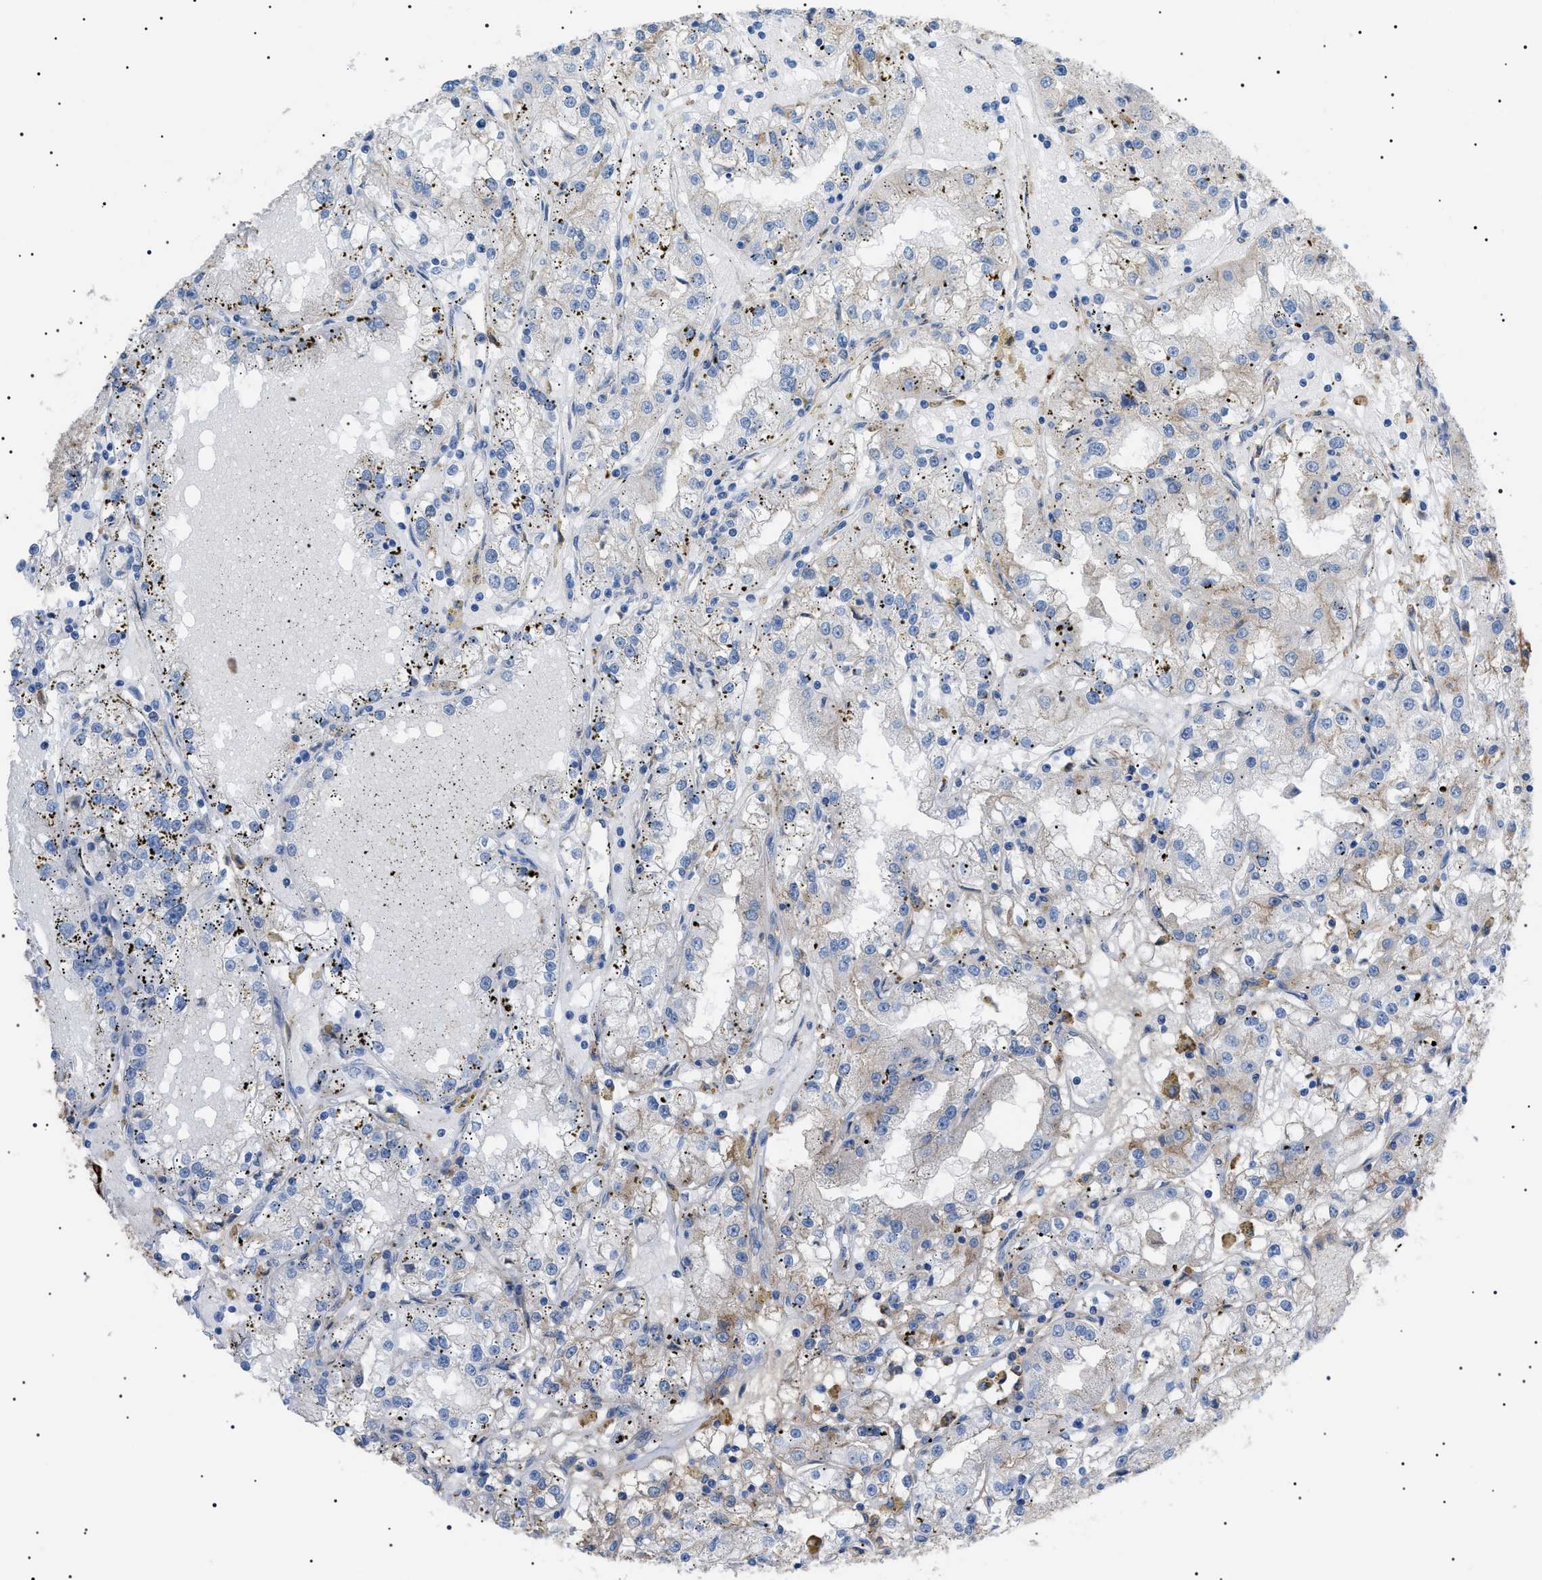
{"staining": {"intensity": "weak", "quantity": "25%-75%", "location": "cytoplasmic/membranous"}, "tissue": "renal cancer", "cell_type": "Tumor cells", "image_type": "cancer", "snomed": [{"axis": "morphology", "description": "Adenocarcinoma, NOS"}, {"axis": "topography", "description": "Kidney"}], "caption": "Protein staining demonstrates weak cytoplasmic/membranous staining in approximately 25%-75% of tumor cells in renal adenocarcinoma. The staining was performed using DAB (3,3'-diaminobenzidine) to visualize the protein expression in brown, while the nuclei were stained in blue with hematoxylin (Magnification: 20x).", "gene": "LPA", "patient": {"sex": "male", "age": 56}}